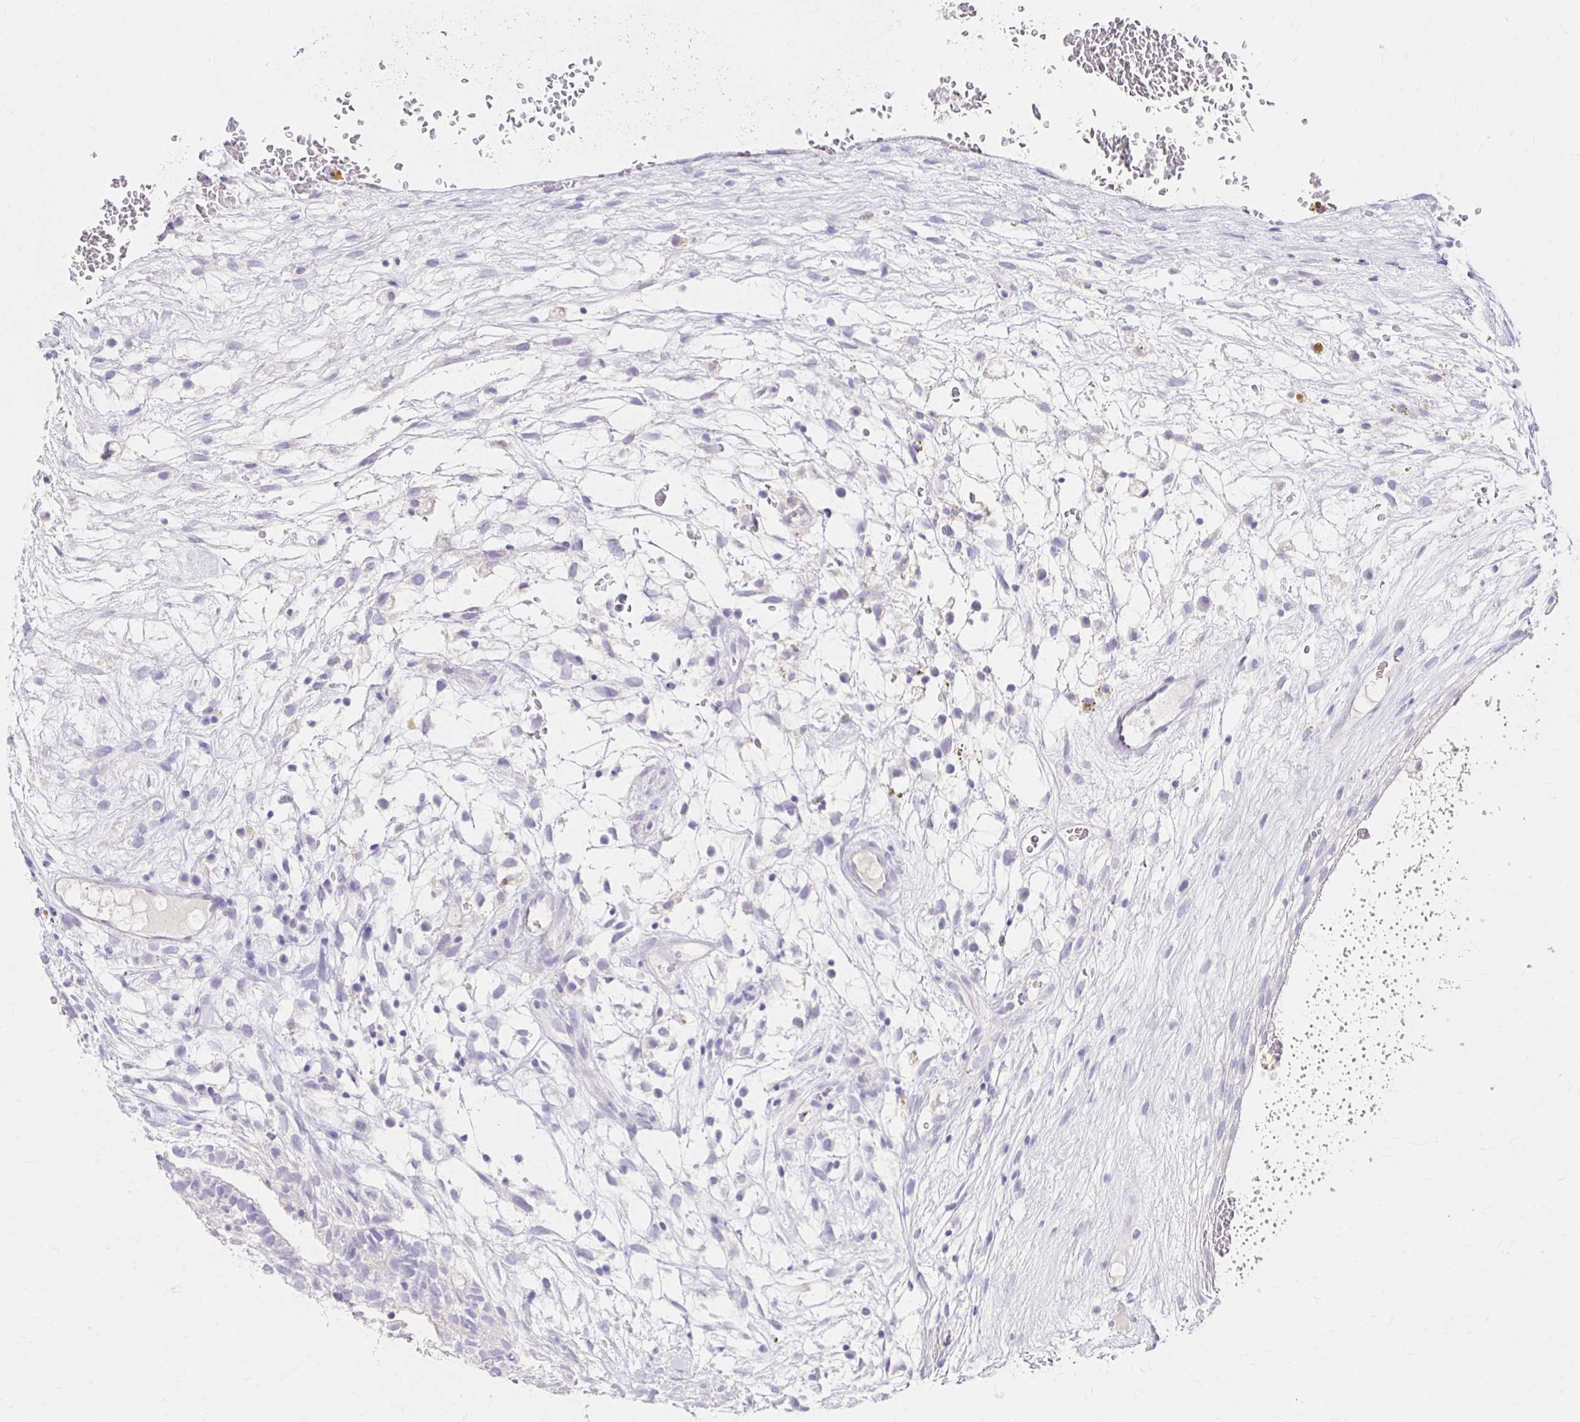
{"staining": {"intensity": "negative", "quantity": "none", "location": "none"}, "tissue": "testis cancer", "cell_type": "Tumor cells", "image_type": "cancer", "snomed": [{"axis": "morphology", "description": "Normal tissue, NOS"}, {"axis": "morphology", "description": "Carcinoma, Embryonal, NOS"}, {"axis": "topography", "description": "Testis"}], "caption": "IHC of testis embryonal carcinoma shows no expression in tumor cells.", "gene": "AZGP1", "patient": {"sex": "male", "age": 32}}